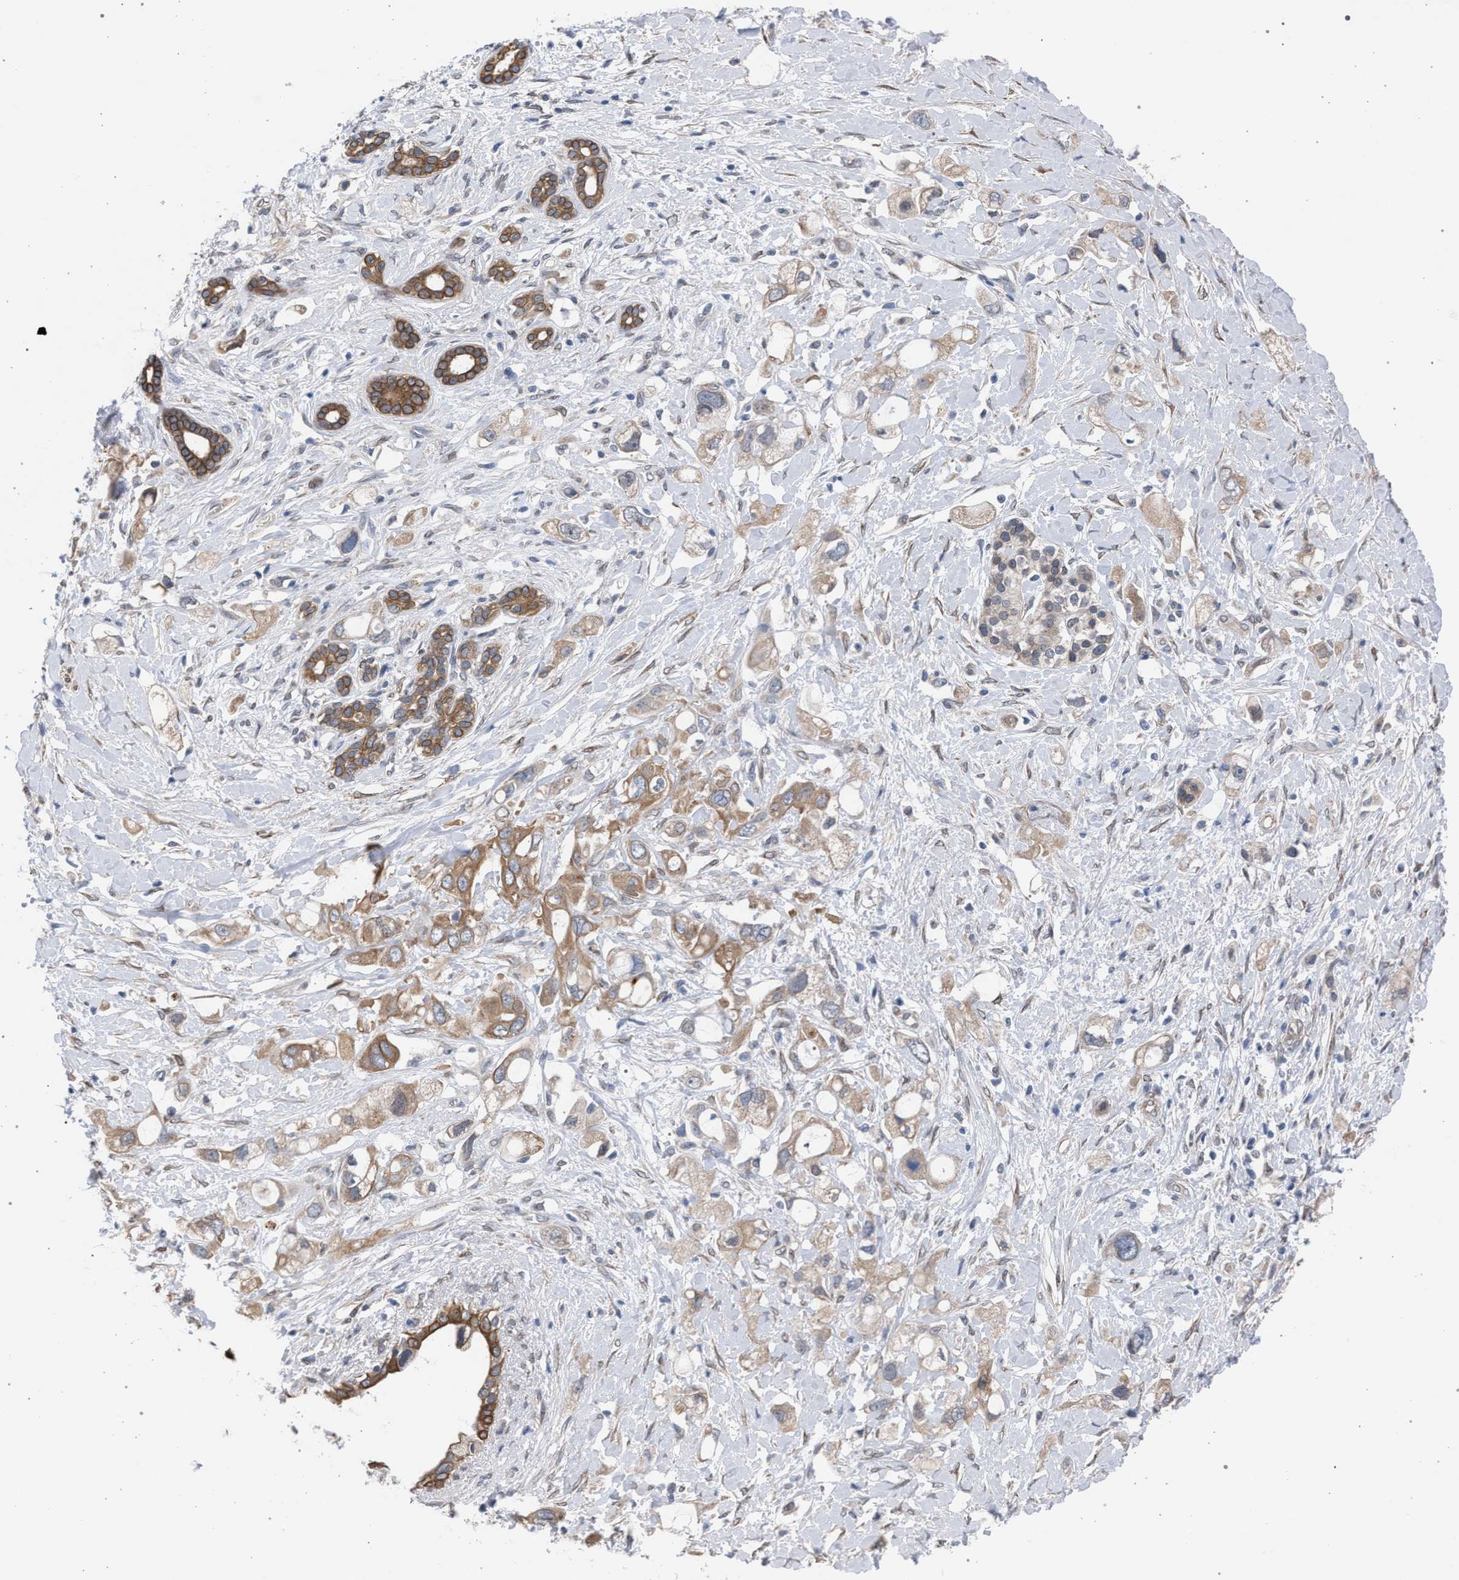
{"staining": {"intensity": "moderate", "quantity": ">75%", "location": "cytoplasmic/membranous"}, "tissue": "pancreatic cancer", "cell_type": "Tumor cells", "image_type": "cancer", "snomed": [{"axis": "morphology", "description": "Adenocarcinoma, NOS"}, {"axis": "topography", "description": "Pancreas"}], "caption": "Immunohistochemical staining of human adenocarcinoma (pancreatic) shows moderate cytoplasmic/membranous protein staining in about >75% of tumor cells.", "gene": "ARPC5L", "patient": {"sex": "female", "age": 56}}